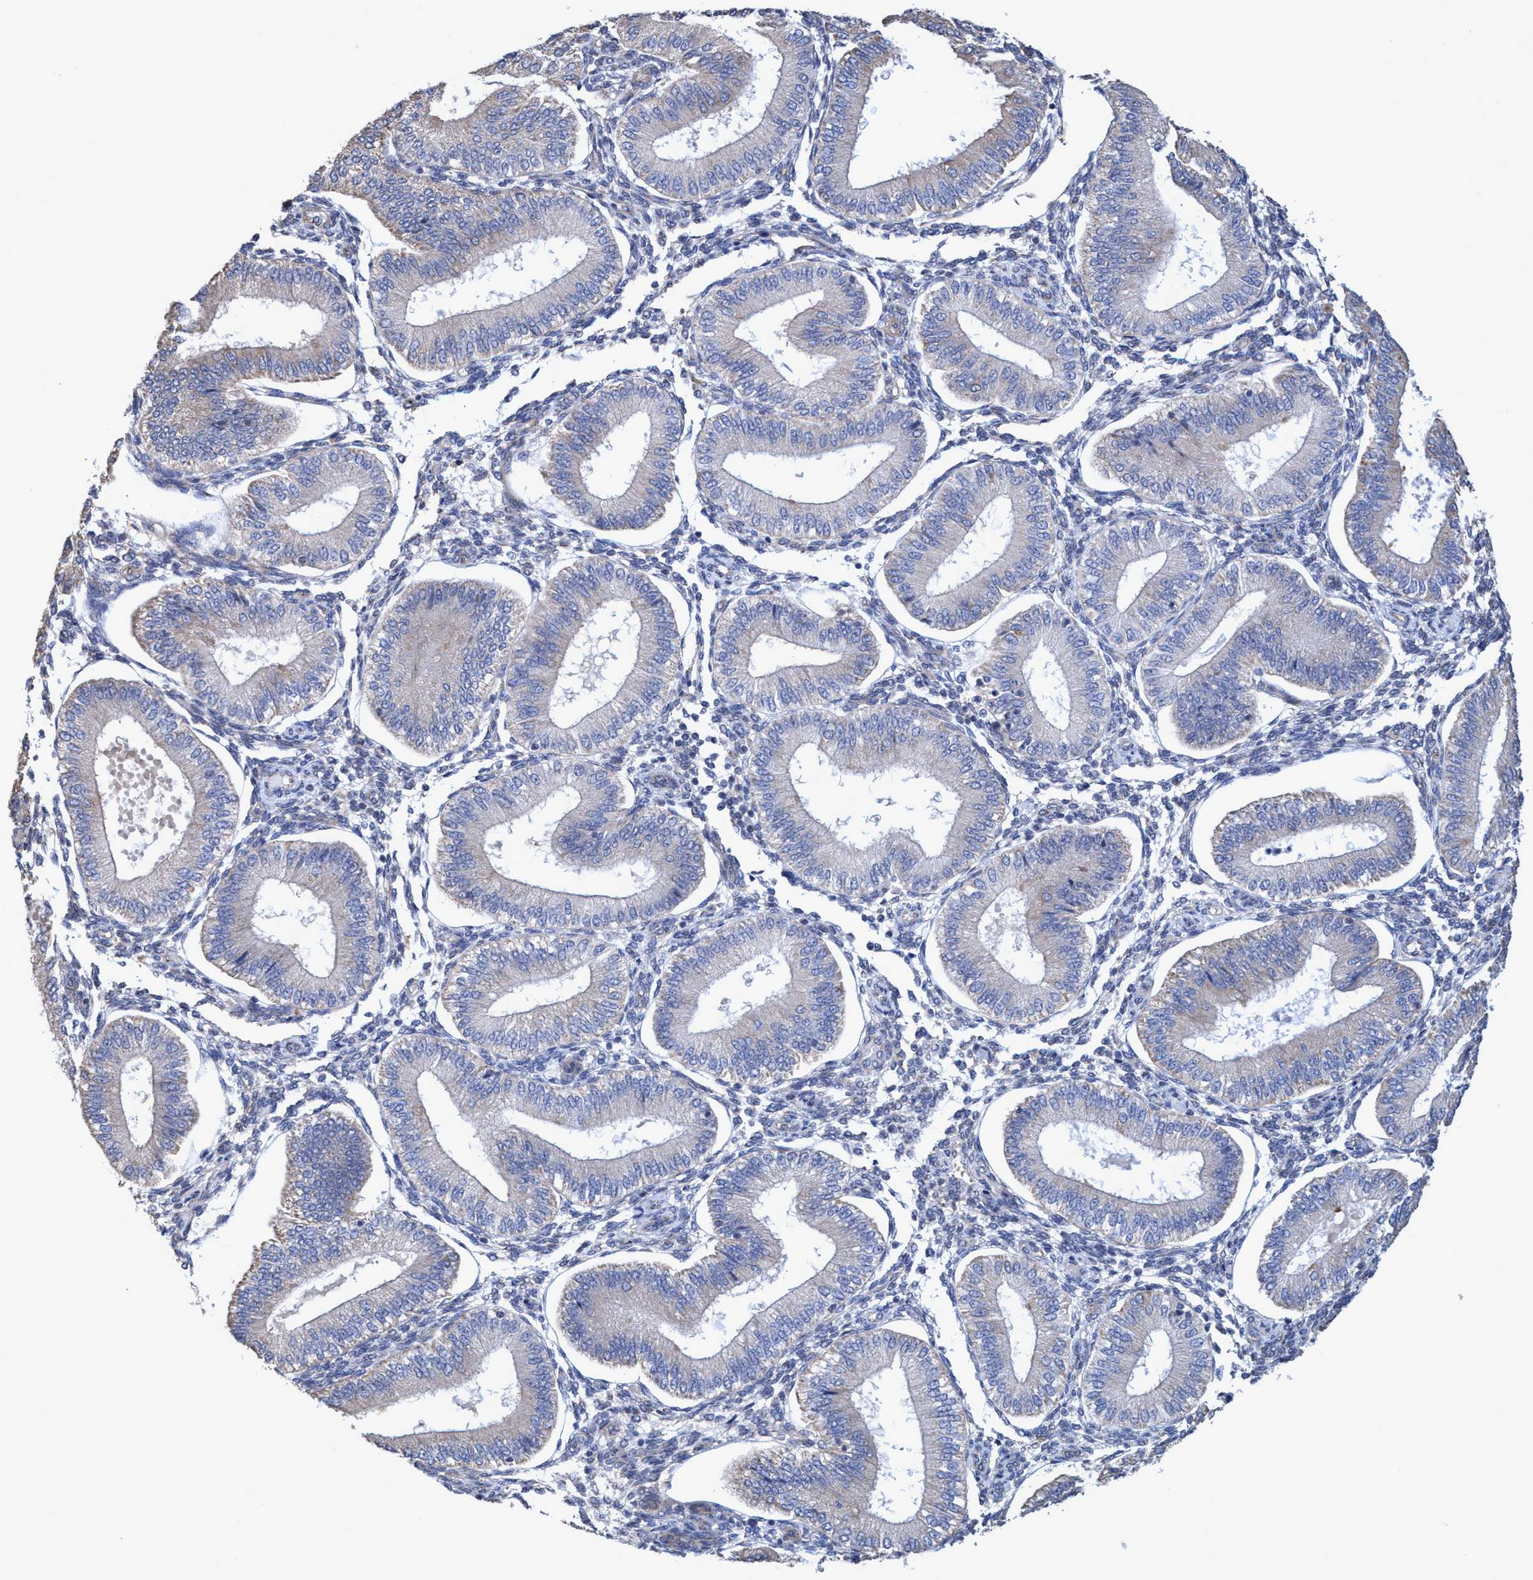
{"staining": {"intensity": "negative", "quantity": "none", "location": "none"}, "tissue": "endometrium", "cell_type": "Cells in endometrial stroma", "image_type": "normal", "snomed": [{"axis": "morphology", "description": "Normal tissue, NOS"}, {"axis": "topography", "description": "Endometrium"}], "caption": "Immunohistochemistry (IHC) of unremarkable endometrium demonstrates no expression in cells in endometrial stroma.", "gene": "BICD2", "patient": {"sex": "female", "age": 39}}